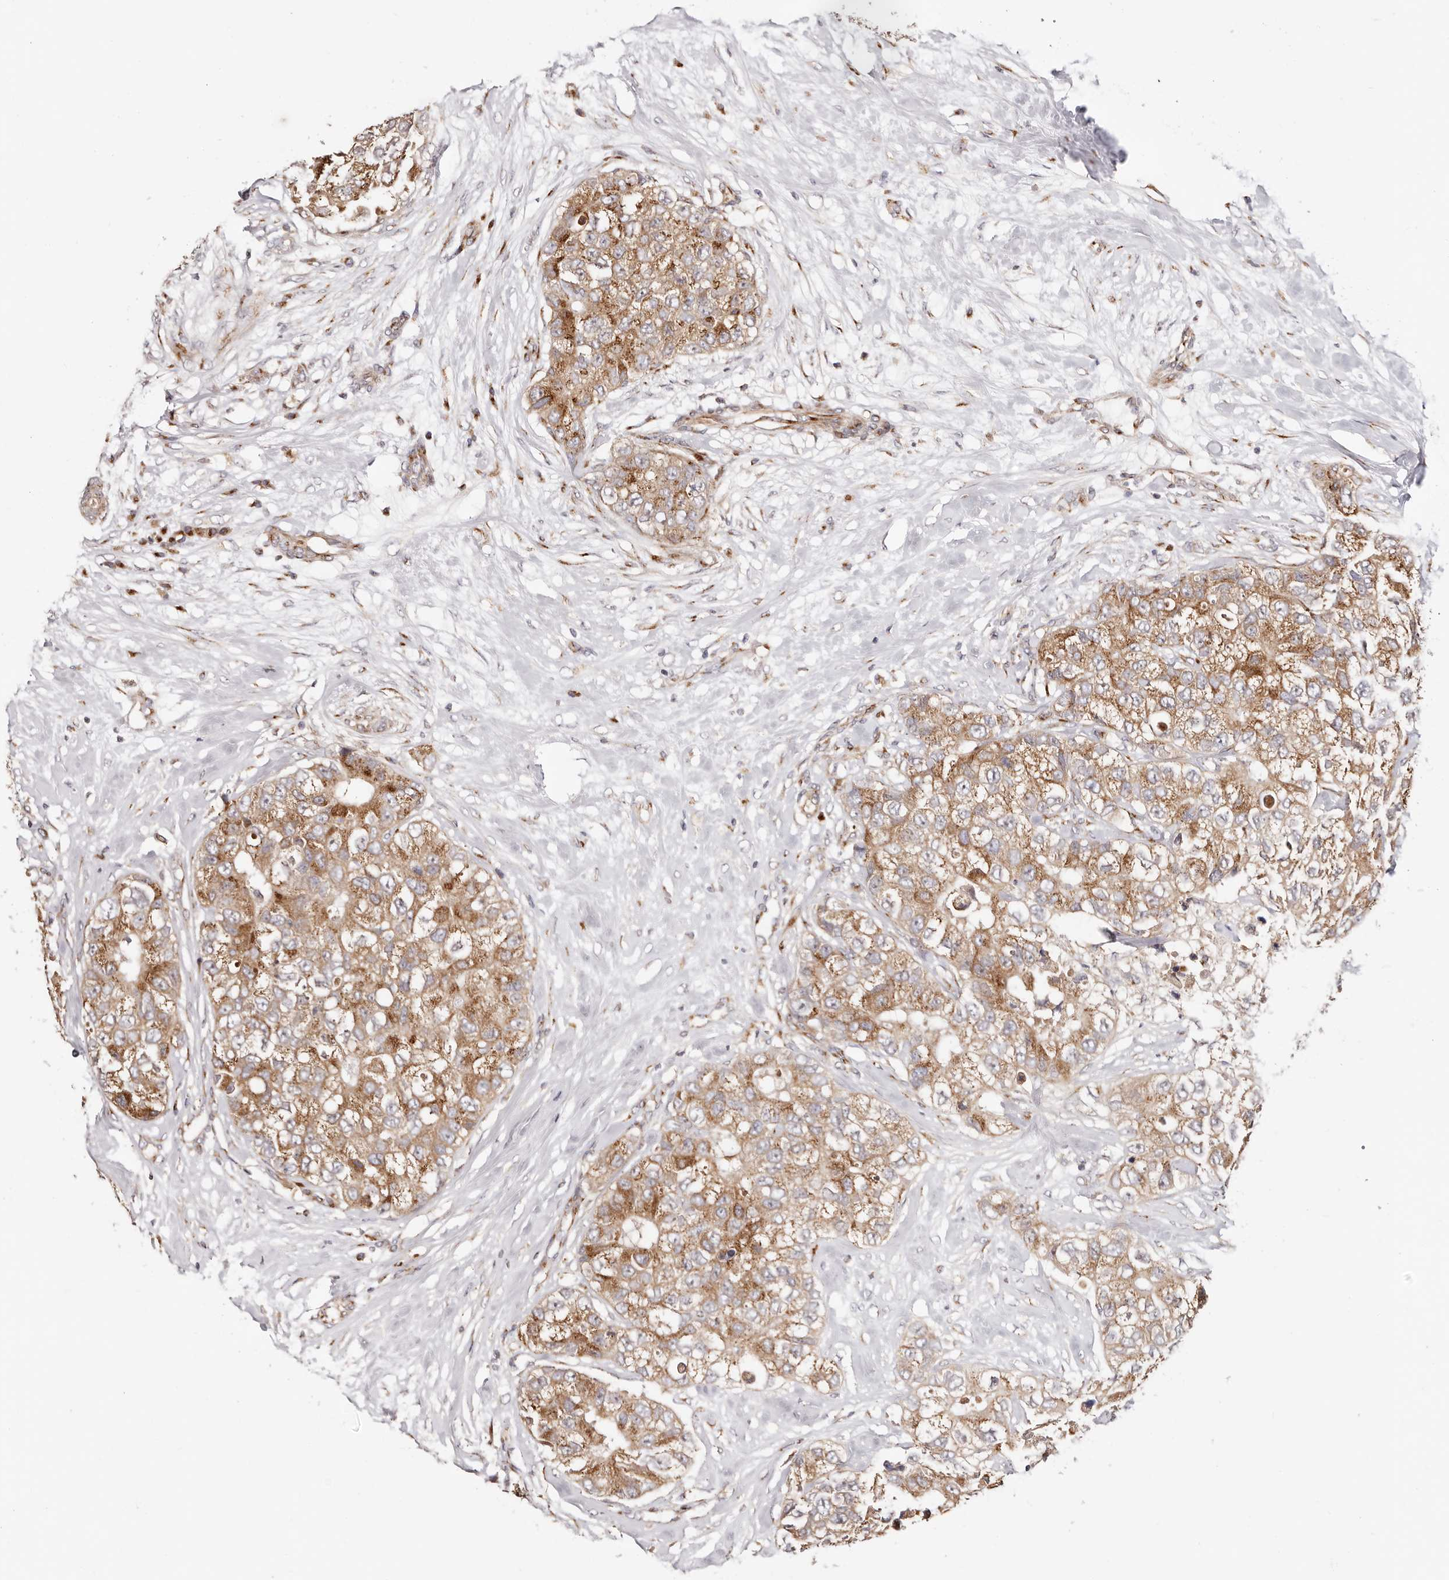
{"staining": {"intensity": "moderate", "quantity": ">75%", "location": "cytoplasmic/membranous"}, "tissue": "breast cancer", "cell_type": "Tumor cells", "image_type": "cancer", "snomed": [{"axis": "morphology", "description": "Duct carcinoma"}, {"axis": "topography", "description": "Breast"}], "caption": "About >75% of tumor cells in human breast invasive ductal carcinoma demonstrate moderate cytoplasmic/membranous protein expression as visualized by brown immunohistochemical staining.", "gene": "MAPK6", "patient": {"sex": "female", "age": 62}}